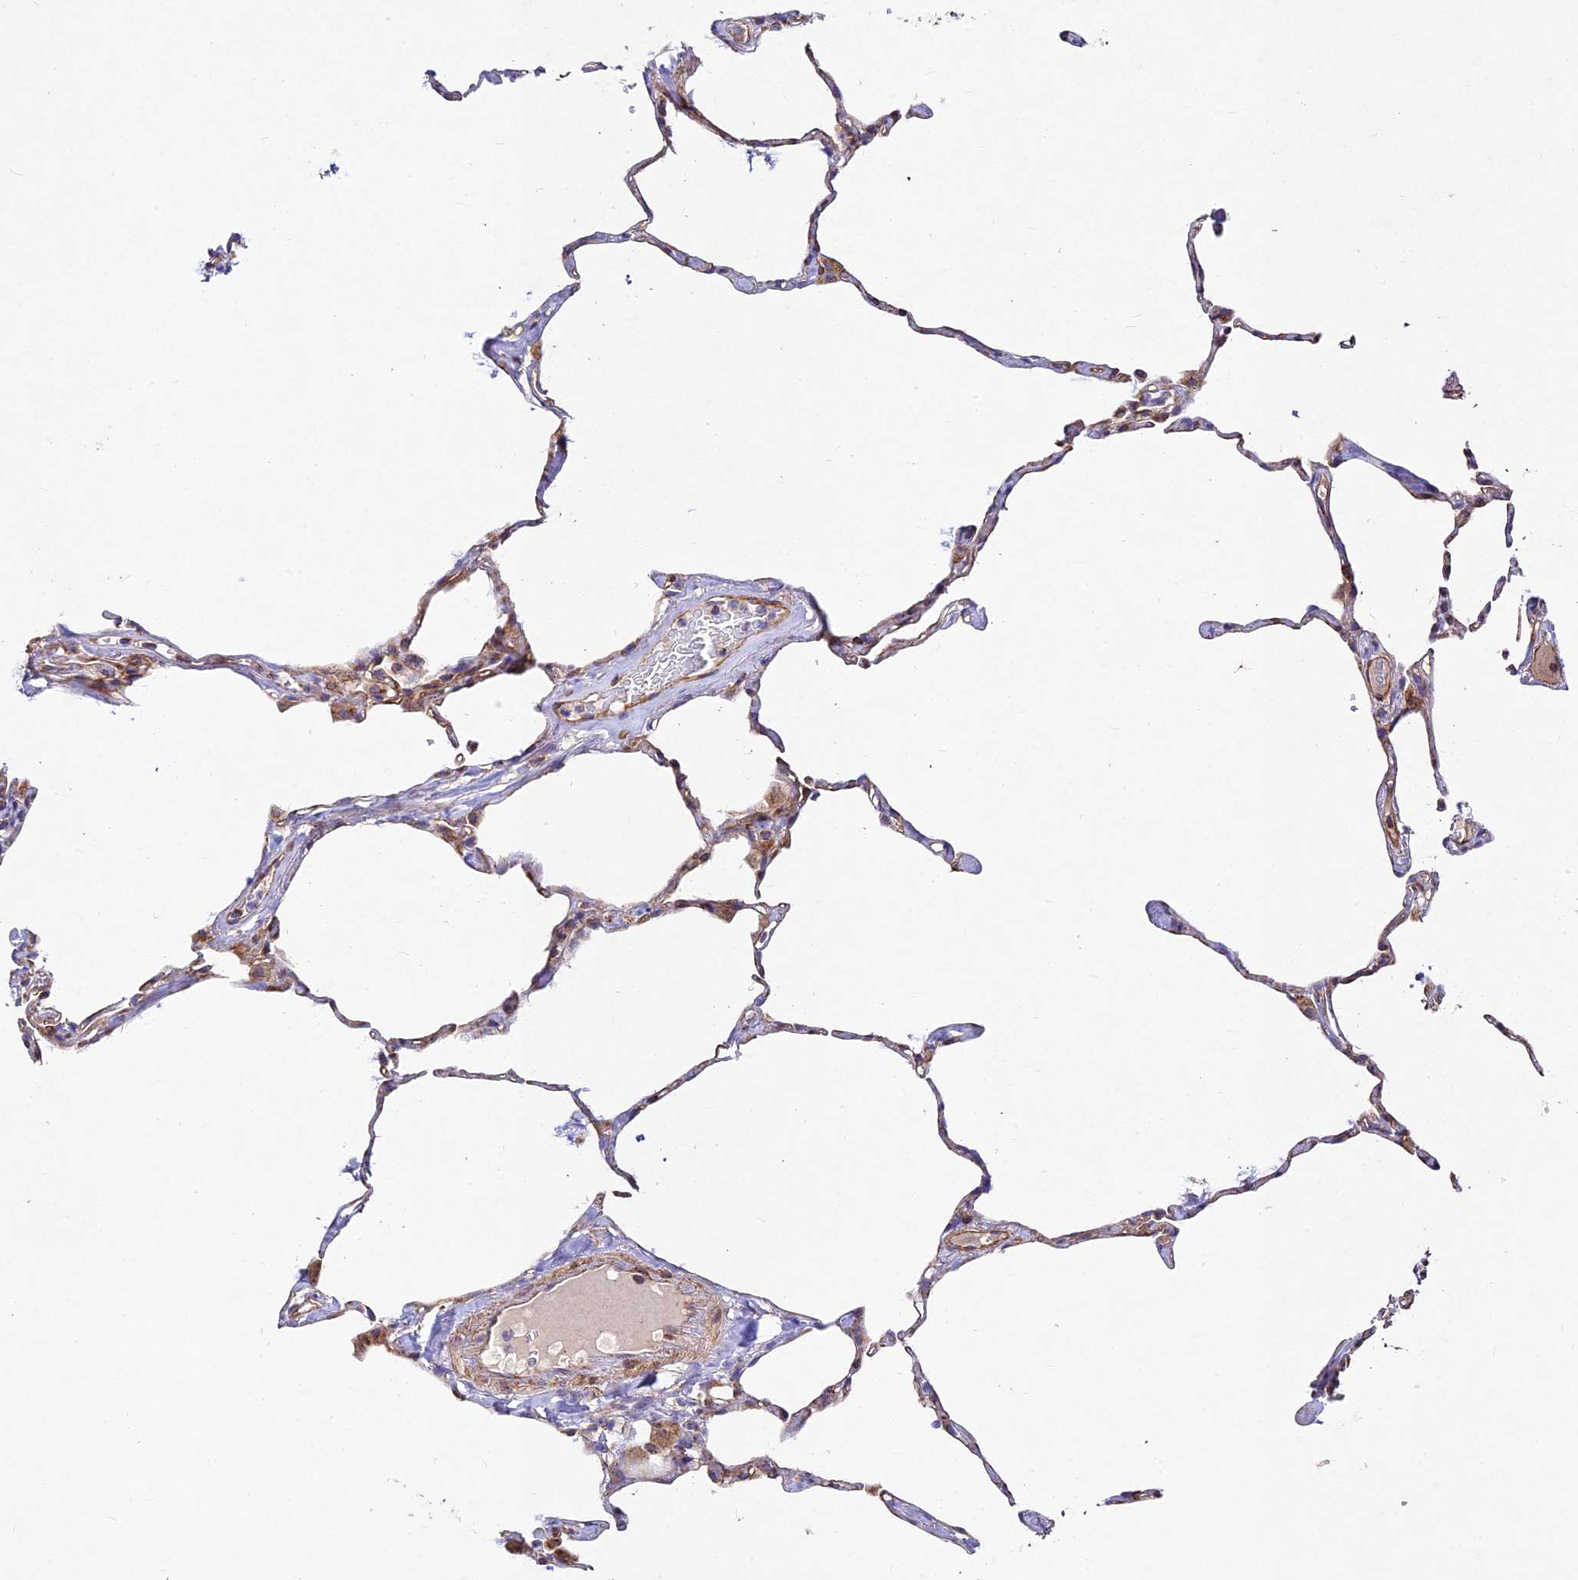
{"staining": {"intensity": "moderate", "quantity": "25%-75%", "location": "cytoplasmic/membranous"}, "tissue": "lung", "cell_type": "Alveolar cells", "image_type": "normal", "snomed": [{"axis": "morphology", "description": "Normal tissue, NOS"}, {"axis": "topography", "description": "Lung"}], "caption": "A brown stain highlights moderate cytoplasmic/membranous expression of a protein in alveolar cells of benign lung. Immunohistochemistry stains the protein of interest in brown and the nuclei are stained blue.", "gene": "KHDC3L", "patient": {"sex": "male", "age": 65}}